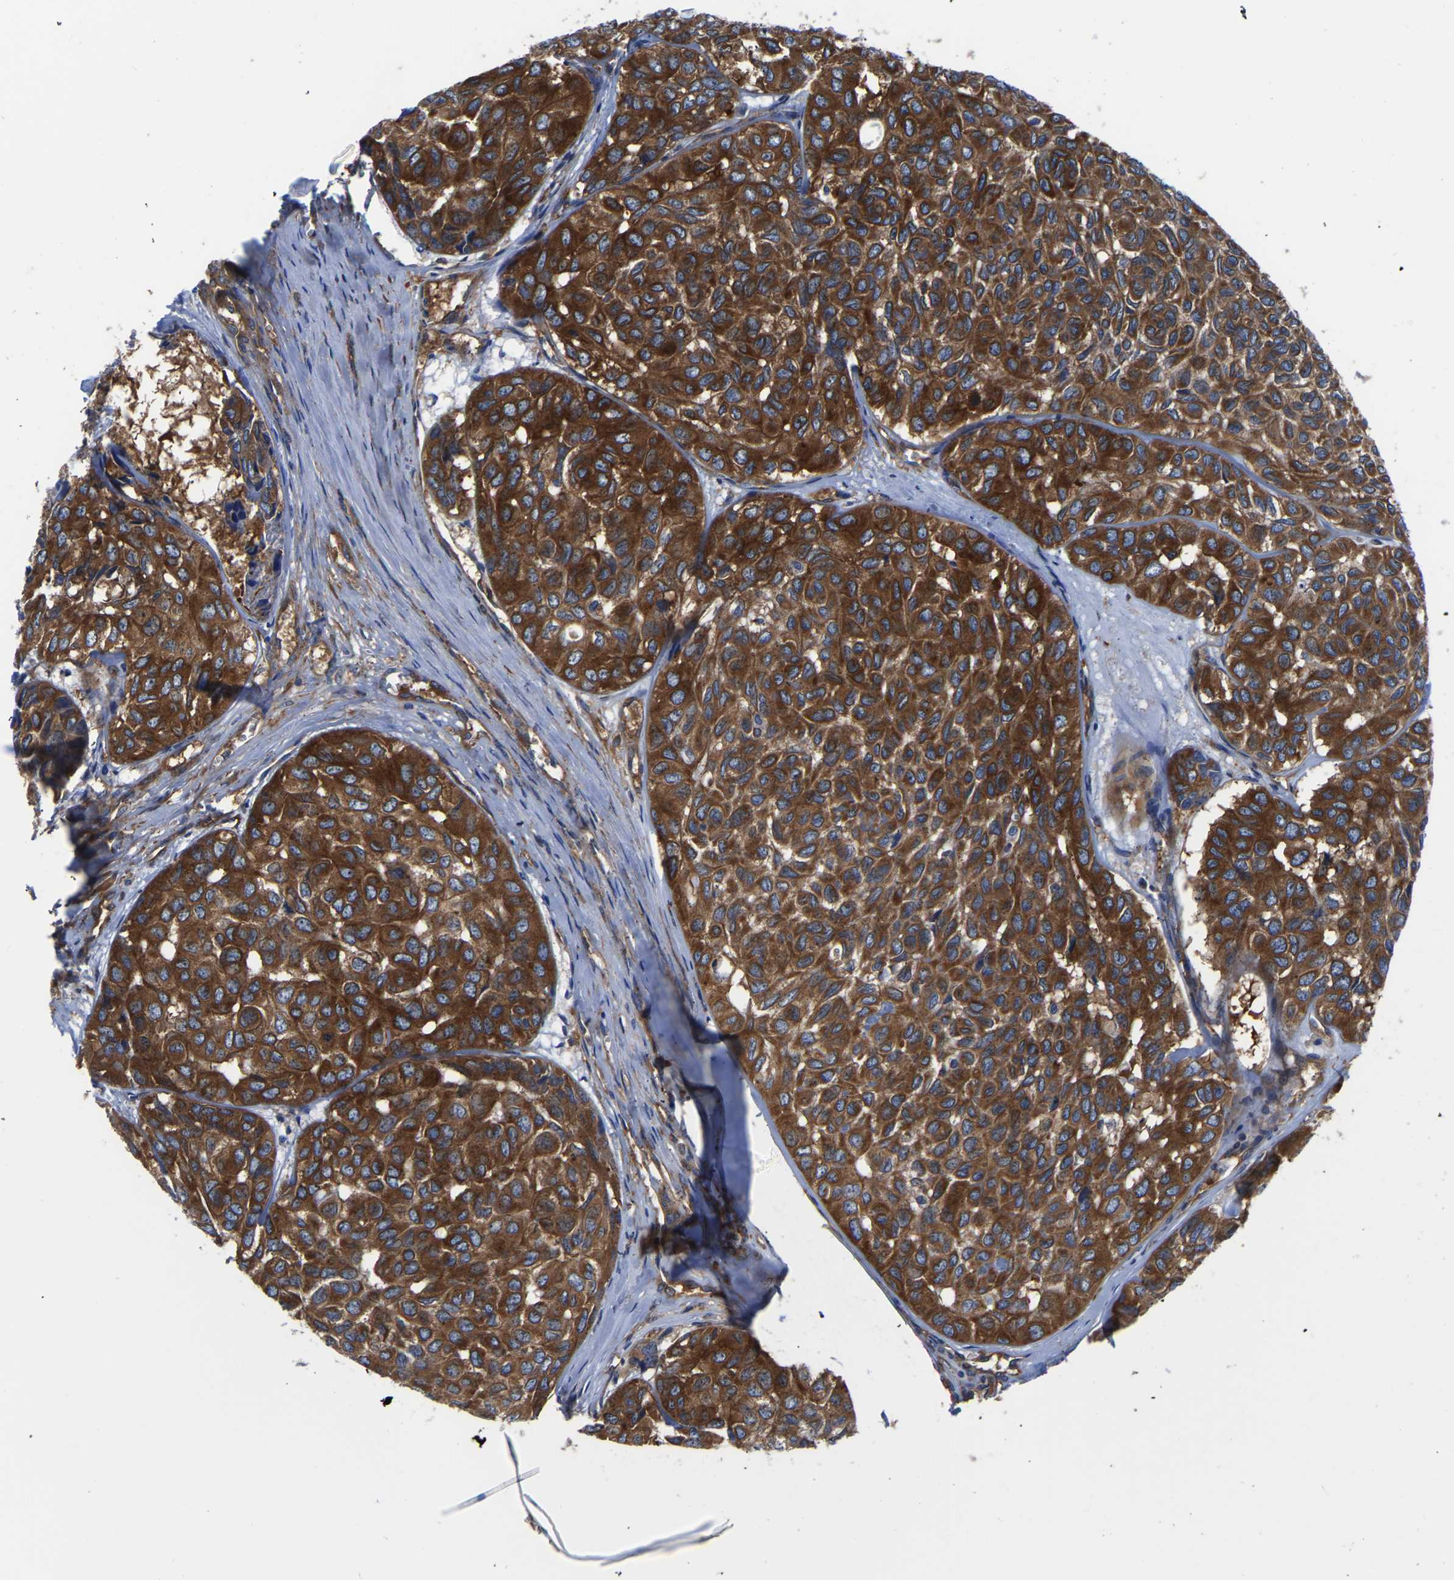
{"staining": {"intensity": "strong", "quantity": ">75%", "location": "cytoplasmic/membranous"}, "tissue": "head and neck cancer", "cell_type": "Tumor cells", "image_type": "cancer", "snomed": [{"axis": "morphology", "description": "Adenocarcinoma, NOS"}, {"axis": "topography", "description": "Salivary gland, NOS"}, {"axis": "topography", "description": "Head-Neck"}], "caption": "Brown immunohistochemical staining in head and neck adenocarcinoma shows strong cytoplasmic/membranous expression in about >75% of tumor cells.", "gene": "TFG", "patient": {"sex": "female", "age": 76}}